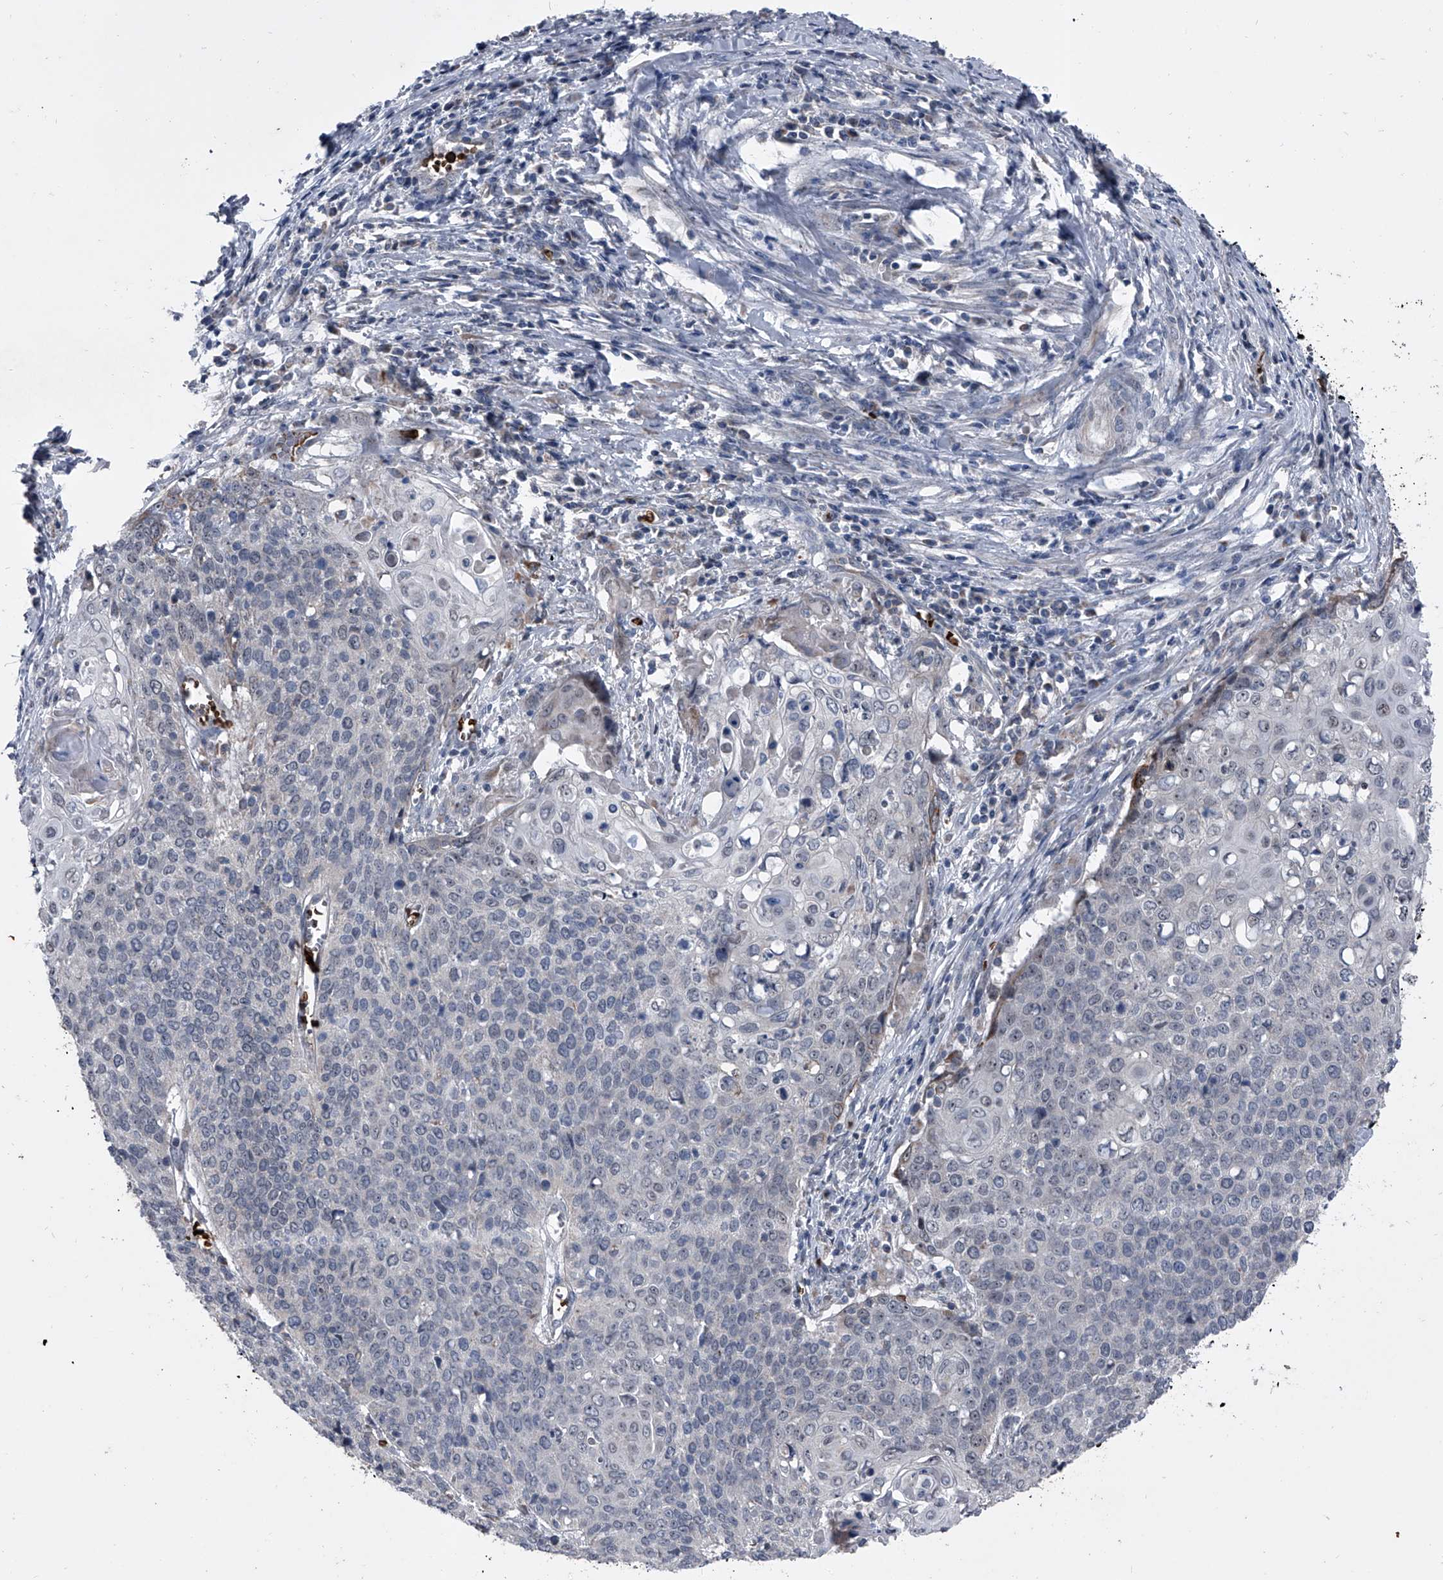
{"staining": {"intensity": "negative", "quantity": "none", "location": "none"}, "tissue": "cervical cancer", "cell_type": "Tumor cells", "image_type": "cancer", "snomed": [{"axis": "morphology", "description": "Squamous cell carcinoma, NOS"}, {"axis": "topography", "description": "Cervix"}], "caption": "Cervical squamous cell carcinoma stained for a protein using immunohistochemistry reveals no staining tumor cells.", "gene": "CEP85L", "patient": {"sex": "female", "age": 39}}